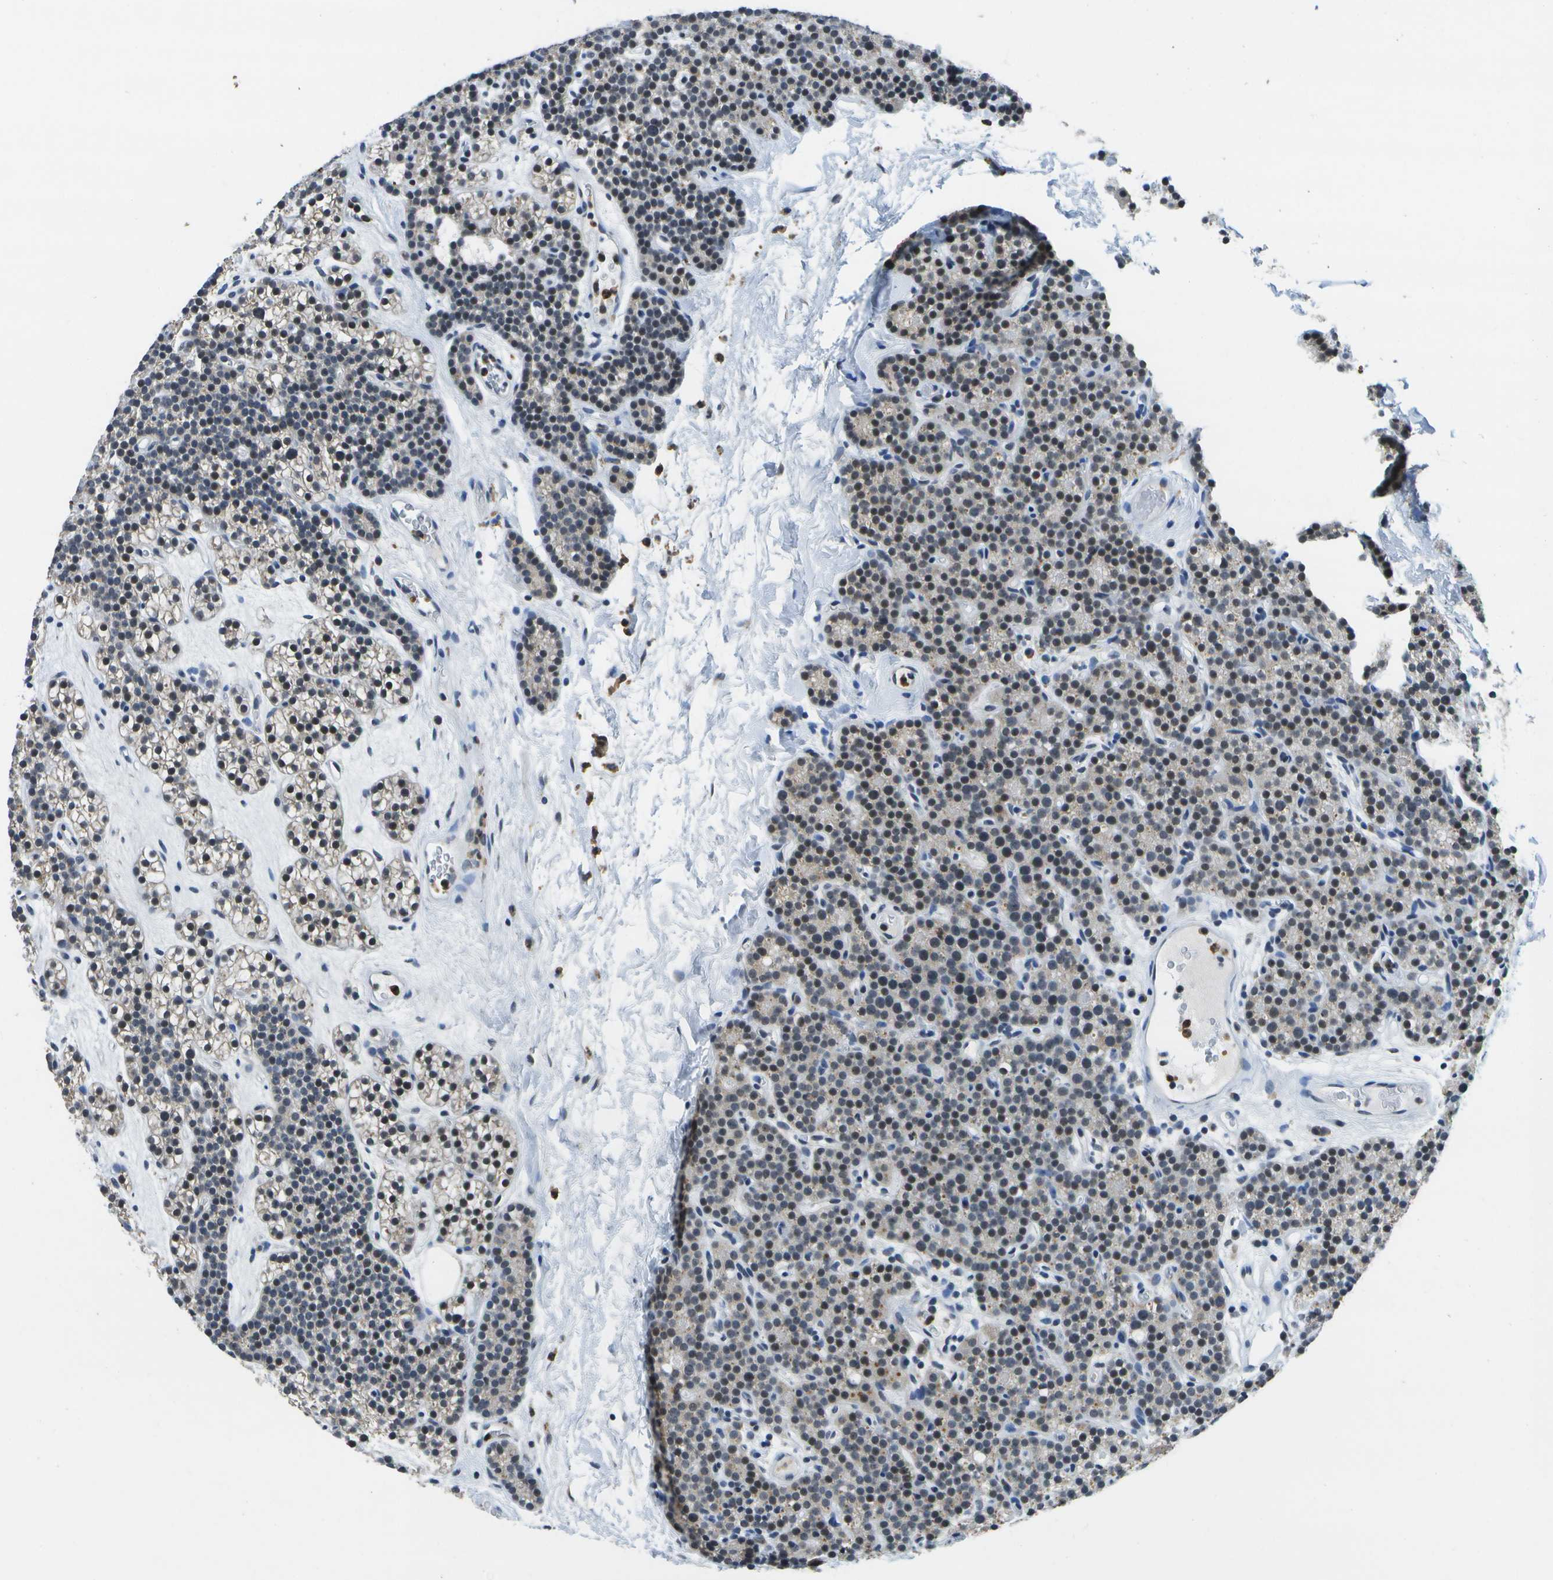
{"staining": {"intensity": "moderate", "quantity": "25%-75%", "location": "nuclear"}, "tissue": "parathyroid gland", "cell_type": "Glandular cells", "image_type": "normal", "snomed": [{"axis": "morphology", "description": "Normal tissue, NOS"}, {"axis": "morphology", "description": "Adenoma, NOS"}, {"axis": "topography", "description": "Parathyroid gland"}], "caption": "A histopathology image of parathyroid gland stained for a protein exhibits moderate nuclear brown staining in glandular cells. The staining is performed using DAB (3,3'-diaminobenzidine) brown chromogen to label protein expression. The nuclei are counter-stained blue using hematoxylin.", "gene": "DSE", "patient": {"sex": "female", "age": 54}}